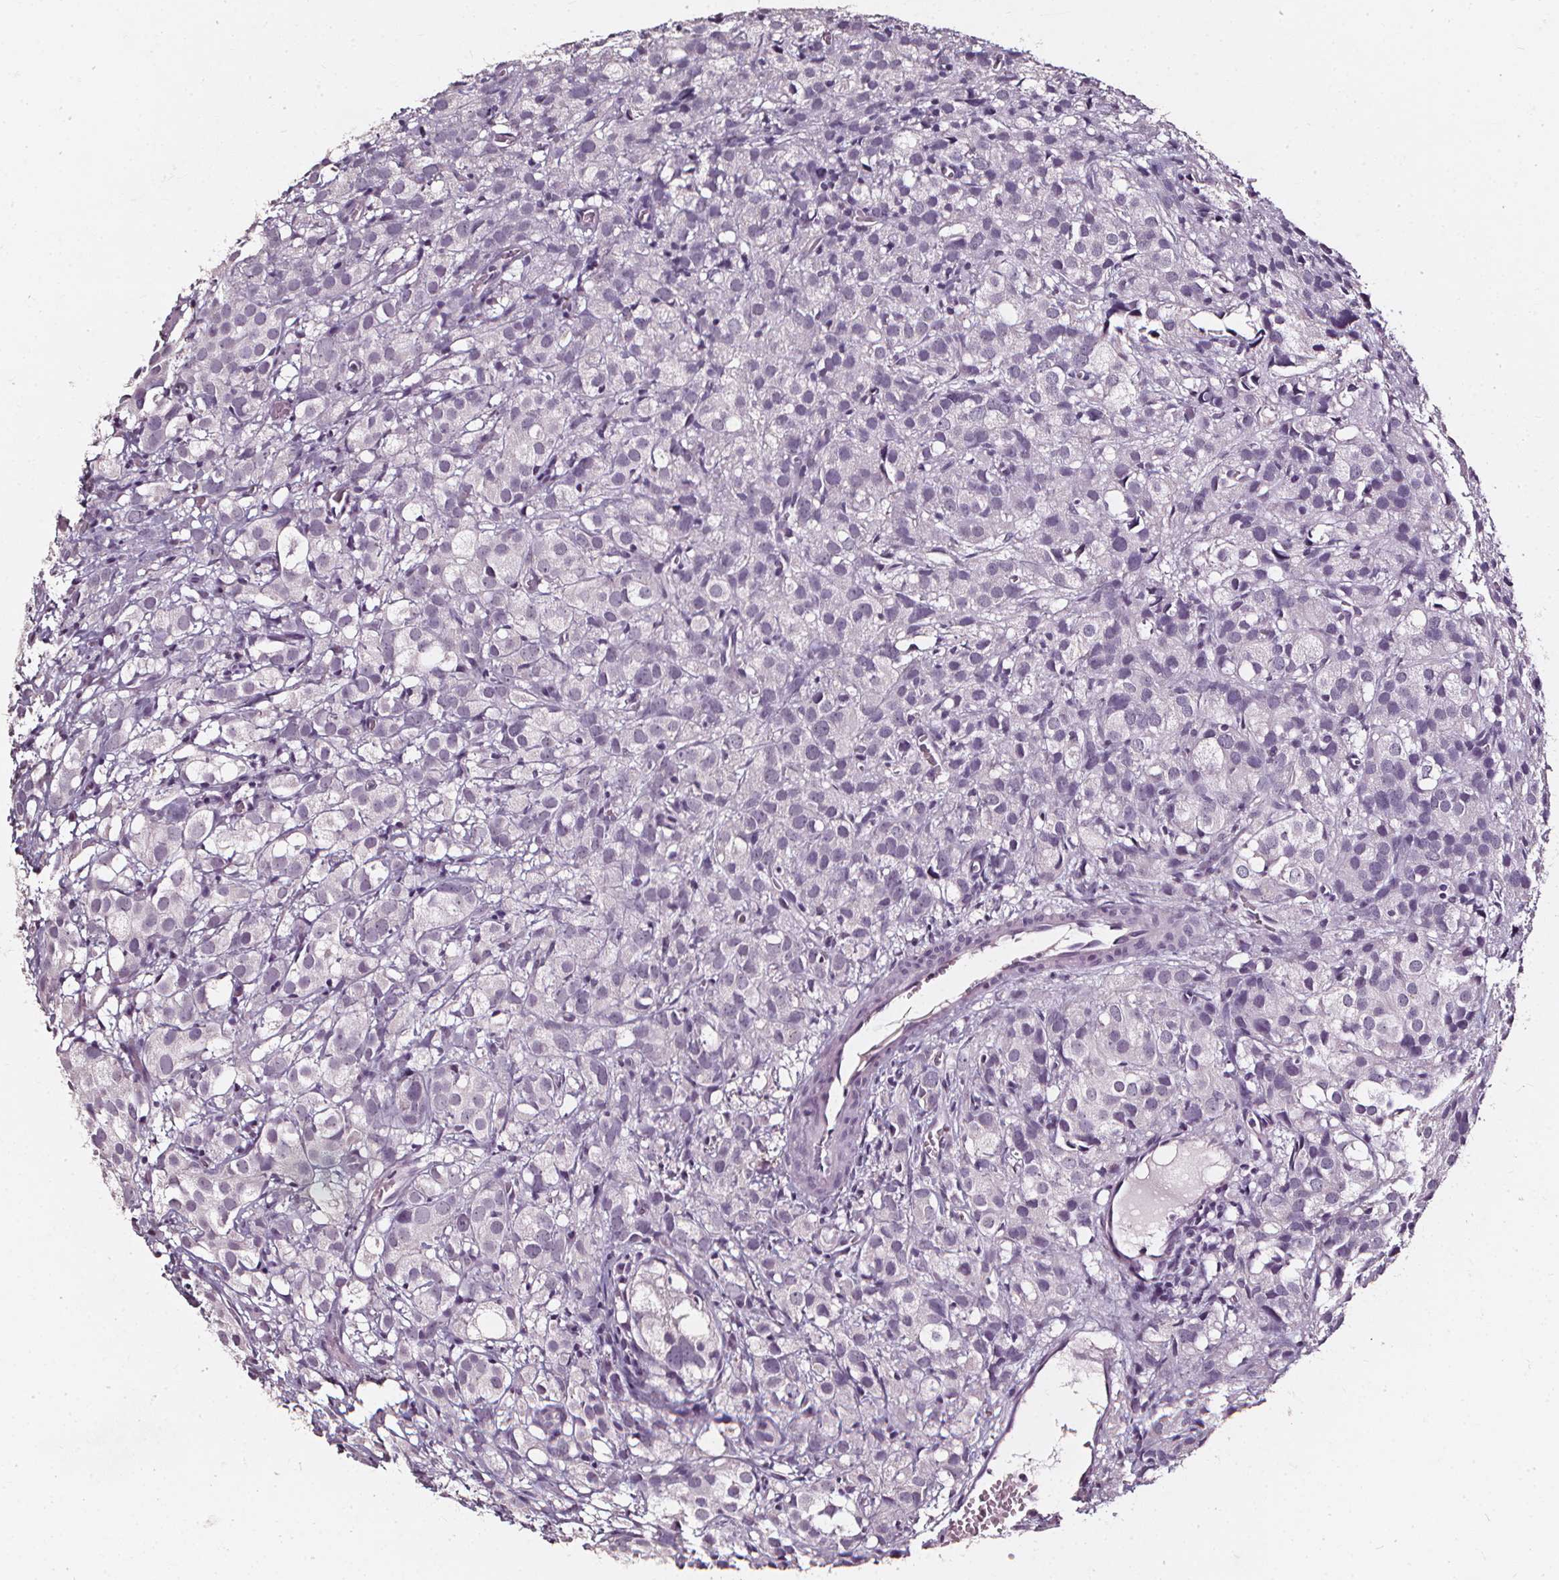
{"staining": {"intensity": "negative", "quantity": "none", "location": "none"}, "tissue": "prostate cancer", "cell_type": "Tumor cells", "image_type": "cancer", "snomed": [{"axis": "morphology", "description": "Adenocarcinoma, High grade"}, {"axis": "topography", "description": "Prostate"}], "caption": "DAB immunohistochemical staining of prostate cancer (adenocarcinoma (high-grade)) shows no significant staining in tumor cells.", "gene": "DEFA5", "patient": {"sex": "male", "age": 86}}